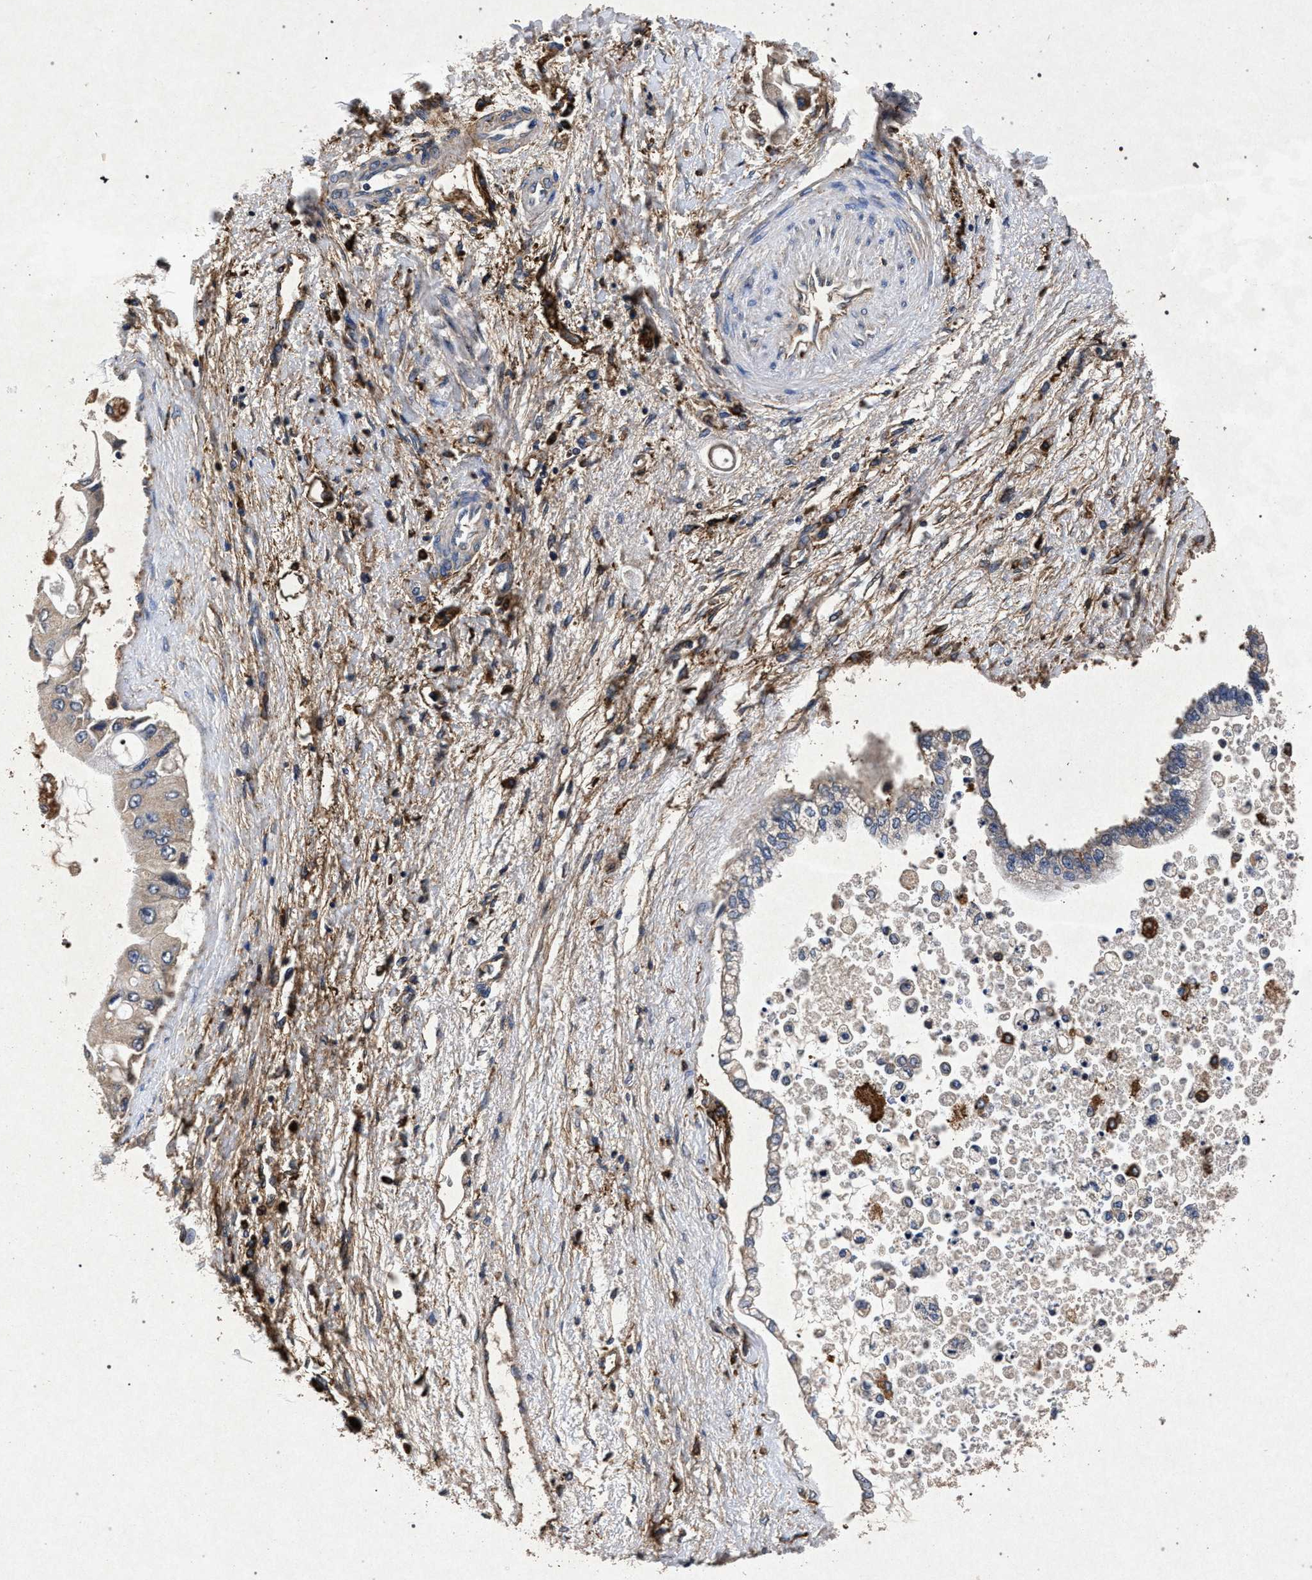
{"staining": {"intensity": "negative", "quantity": "none", "location": "none"}, "tissue": "liver cancer", "cell_type": "Tumor cells", "image_type": "cancer", "snomed": [{"axis": "morphology", "description": "Cholangiocarcinoma"}, {"axis": "topography", "description": "Liver"}], "caption": "Tumor cells show no significant staining in liver cancer (cholangiocarcinoma).", "gene": "MARCKS", "patient": {"sex": "male", "age": 50}}